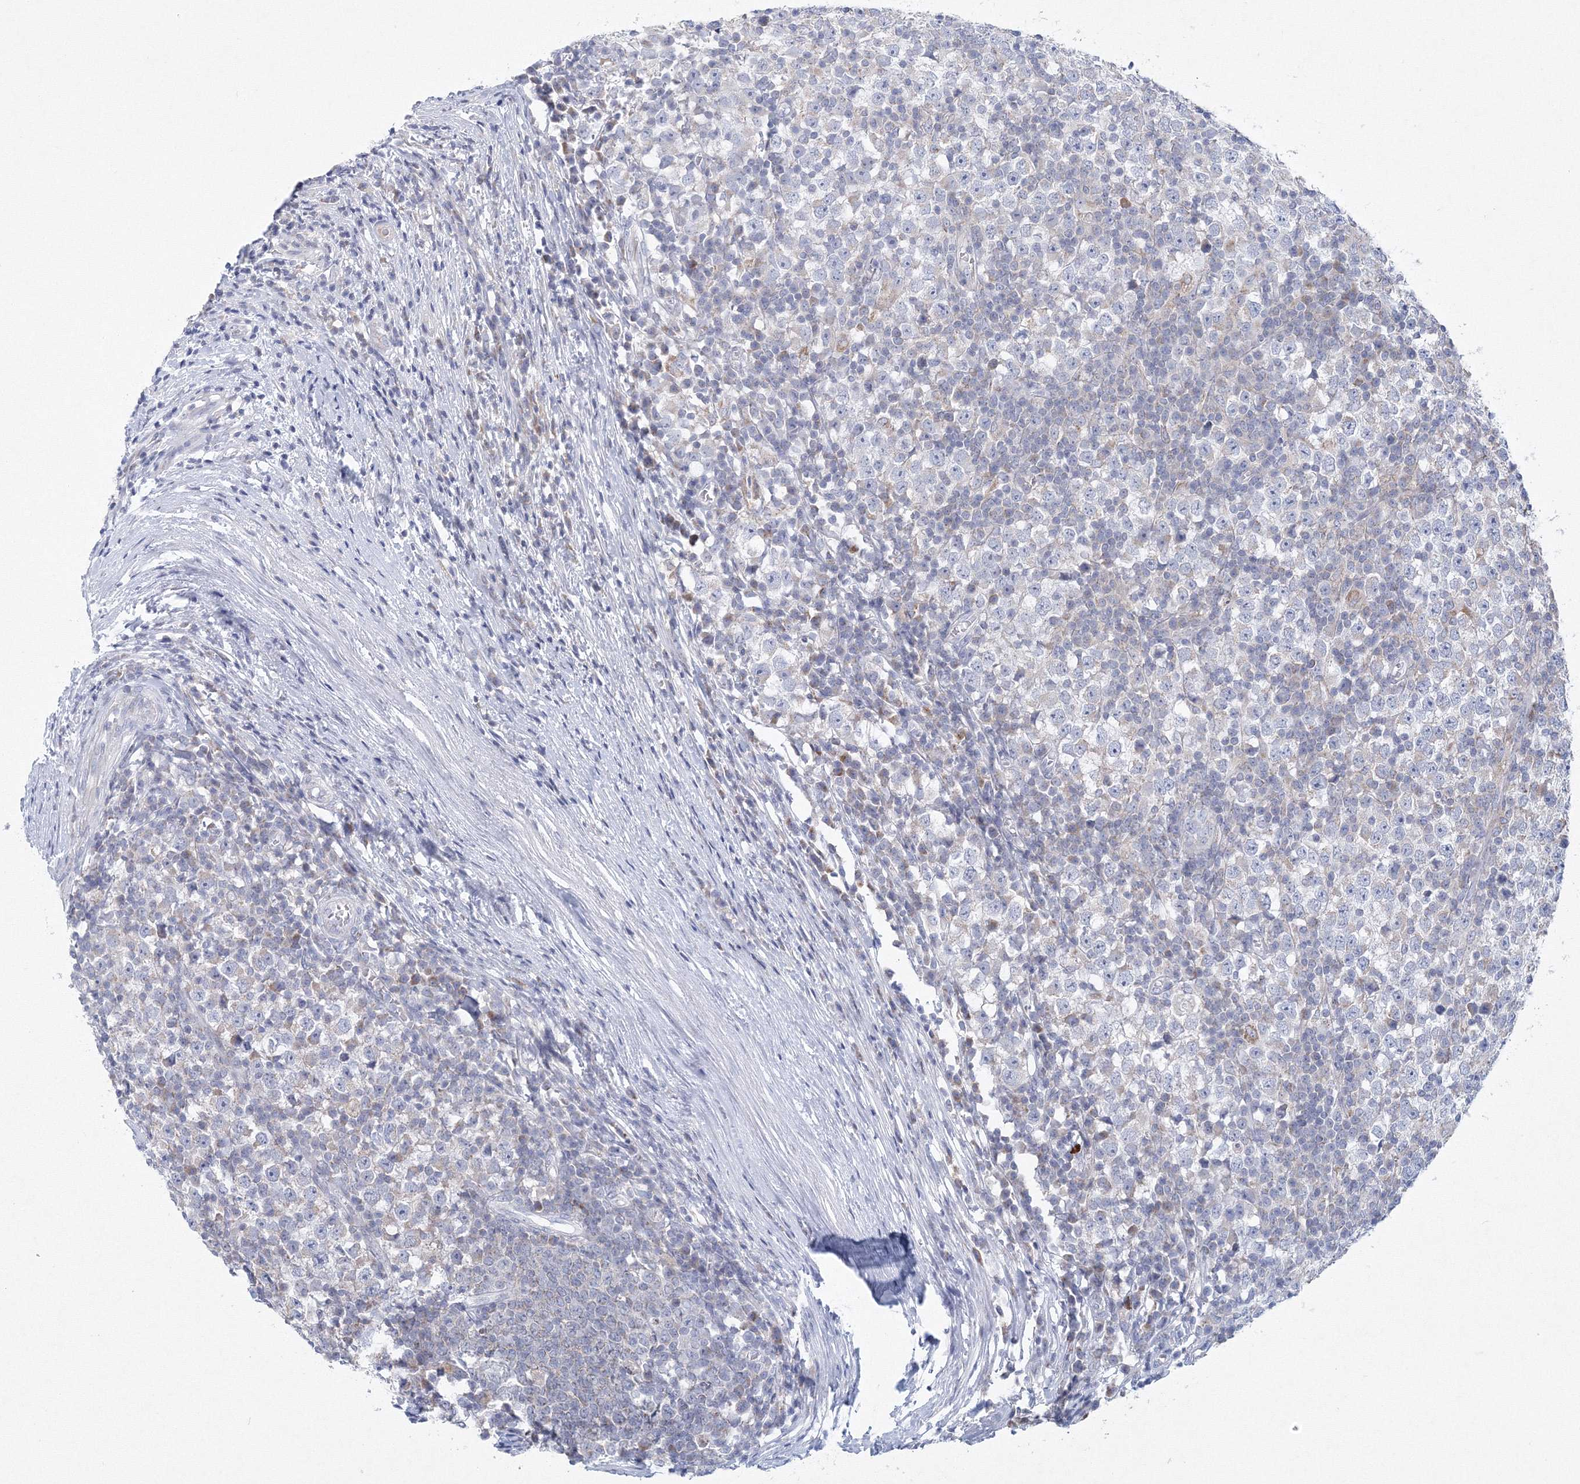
{"staining": {"intensity": "negative", "quantity": "none", "location": "none"}, "tissue": "testis cancer", "cell_type": "Tumor cells", "image_type": "cancer", "snomed": [{"axis": "morphology", "description": "Seminoma, NOS"}, {"axis": "topography", "description": "Testis"}], "caption": "Immunohistochemistry image of testis cancer (seminoma) stained for a protein (brown), which exhibits no expression in tumor cells.", "gene": "NIPAL1", "patient": {"sex": "male", "age": 65}}